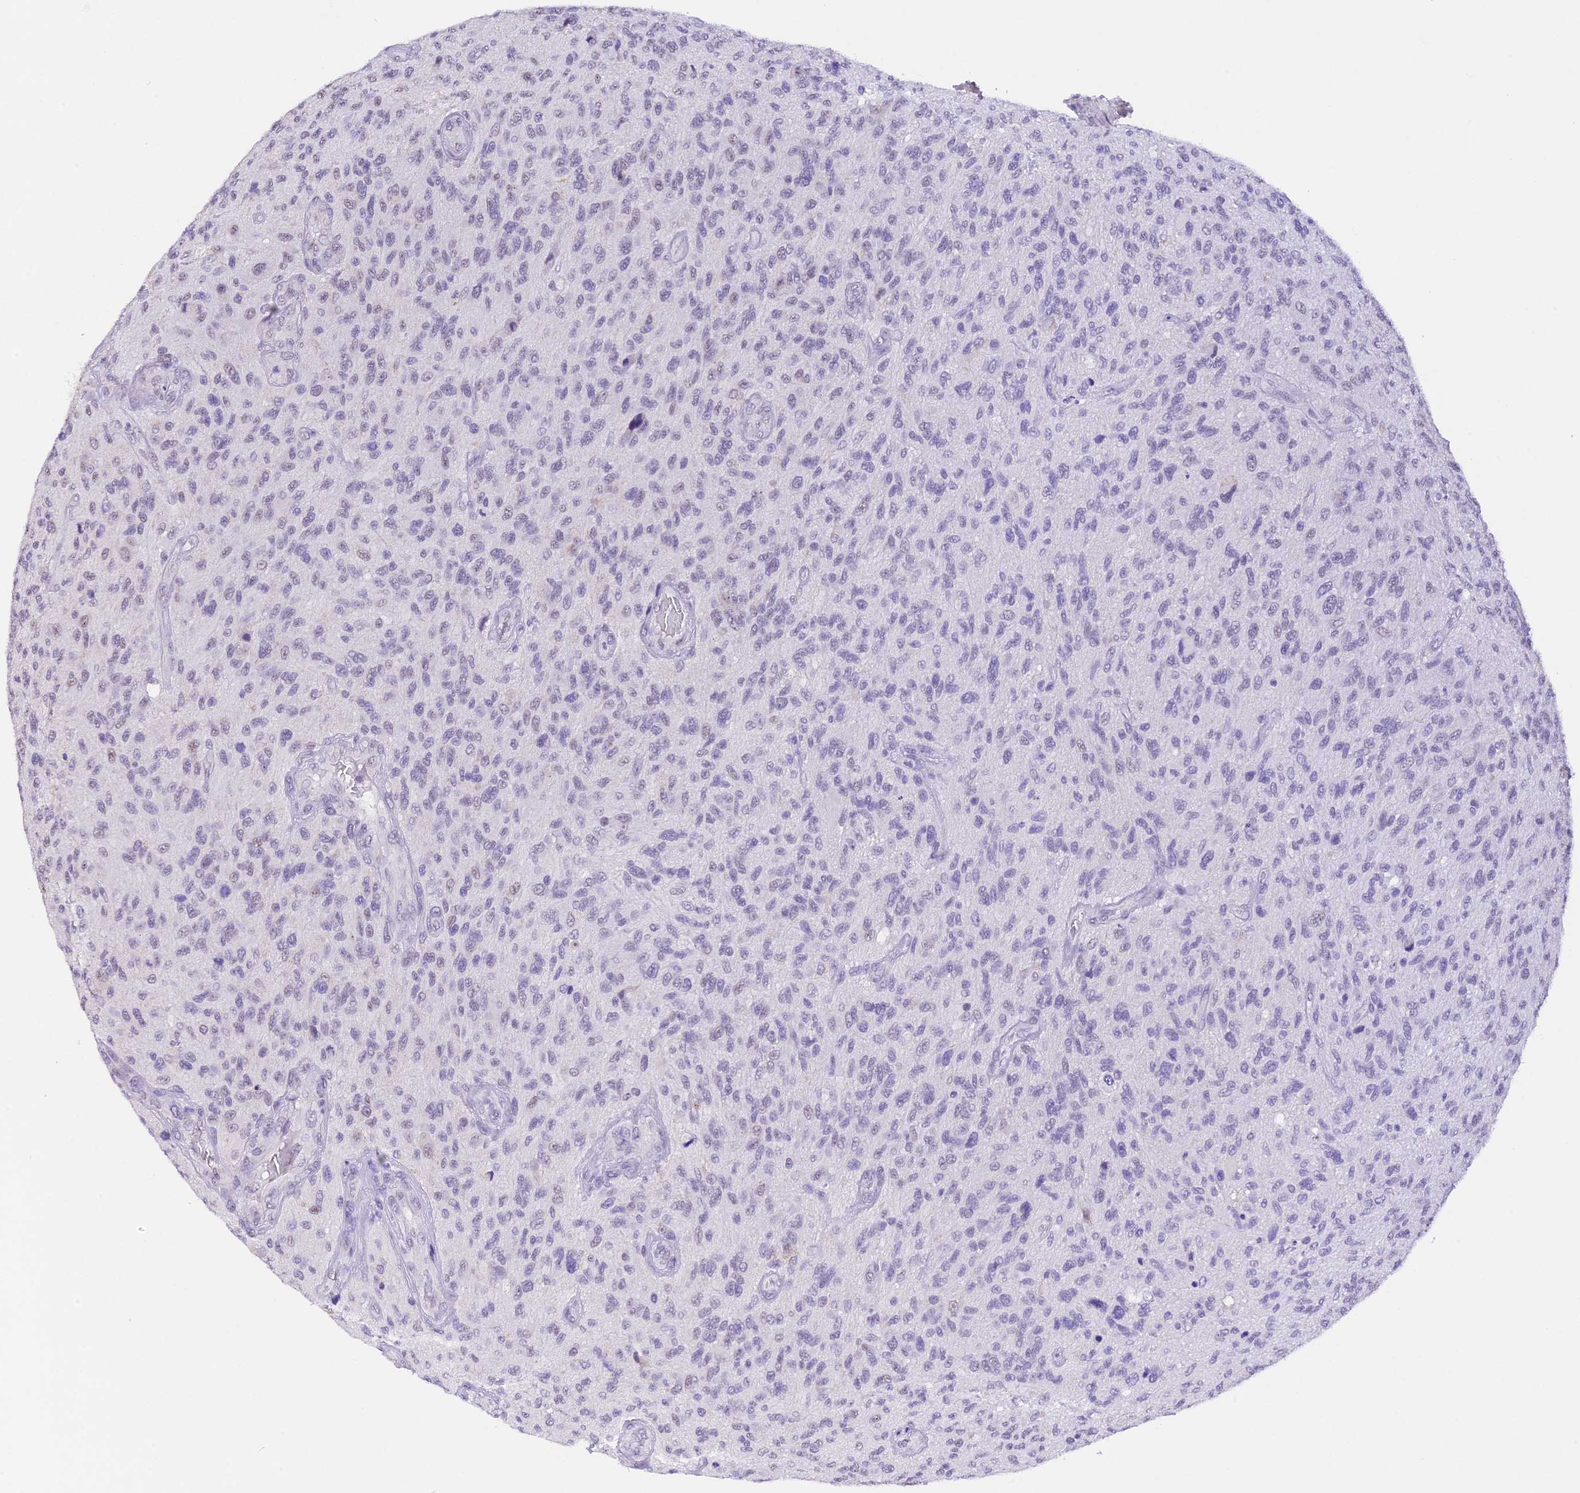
{"staining": {"intensity": "negative", "quantity": "none", "location": "none"}, "tissue": "glioma", "cell_type": "Tumor cells", "image_type": "cancer", "snomed": [{"axis": "morphology", "description": "Glioma, malignant, High grade"}, {"axis": "topography", "description": "Brain"}], "caption": "Immunohistochemistry (IHC) of glioma demonstrates no positivity in tumor cells. (Immunohistochemistry, brightfield microscopy, high magnification).", "gene": "AHSP", "patient": {"sex": "male", "age": 47}}